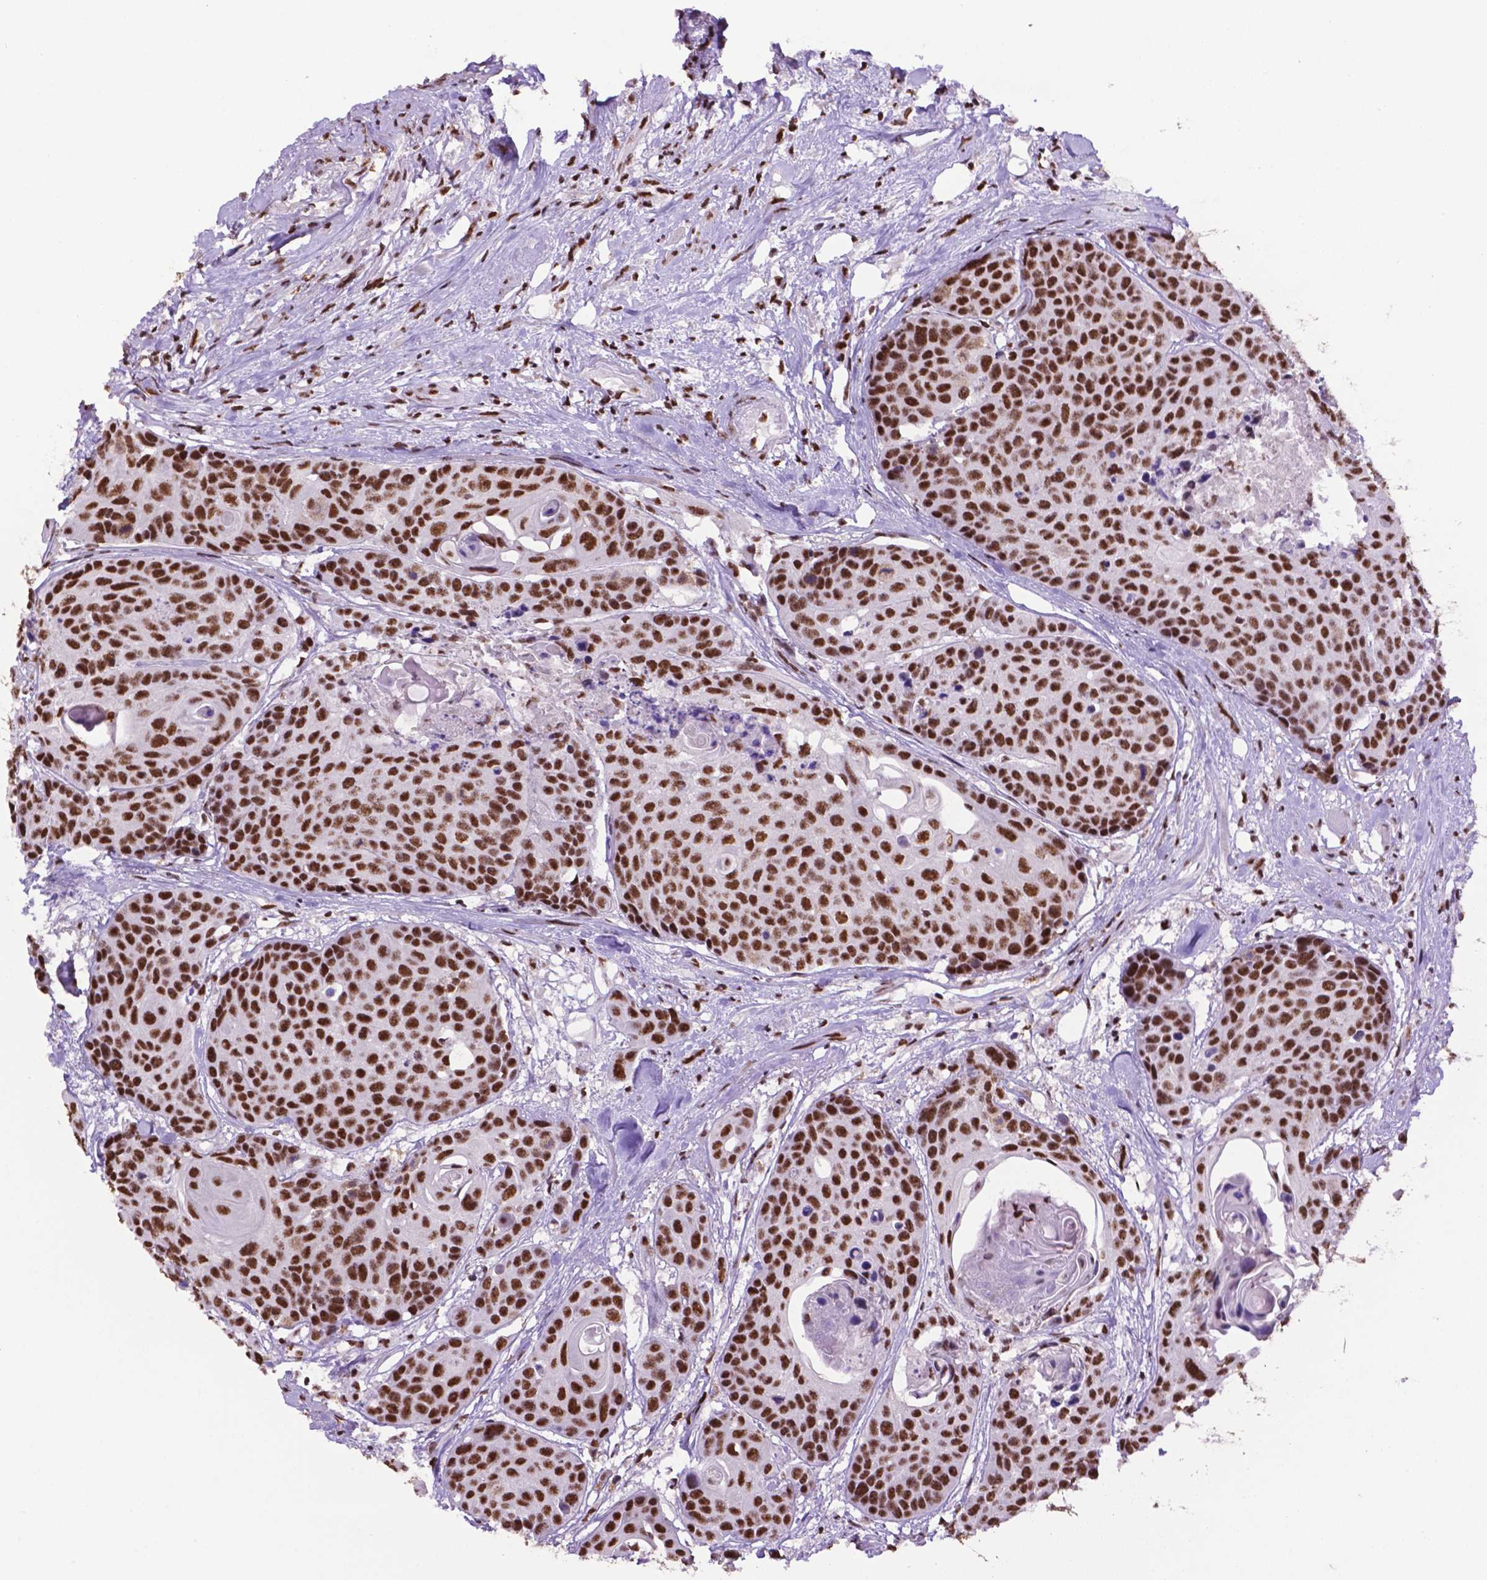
{"staining": {"intensity": "strong", "quantity": ">75%", "location": "nuclear"}, "tissue": "head and neck cancer", "cell_type": "Tumor cells", "image_type": "cancer", "snomed": [{"axis": "morphology", "description": "Squamous cell carcinoma, NOS"}, {"axis": "topography", "description": "Oral tissue"}, {"axis": "topography", "description": "Head-Neck"}], "caption": "Tumor cells reveal high levels of strong nuclear staining in about >75% of cells in head and neck cancer (squamous cell carcinoma).", "gene": "CCAR2", "patient": {"sex": "male", "age": 56}}